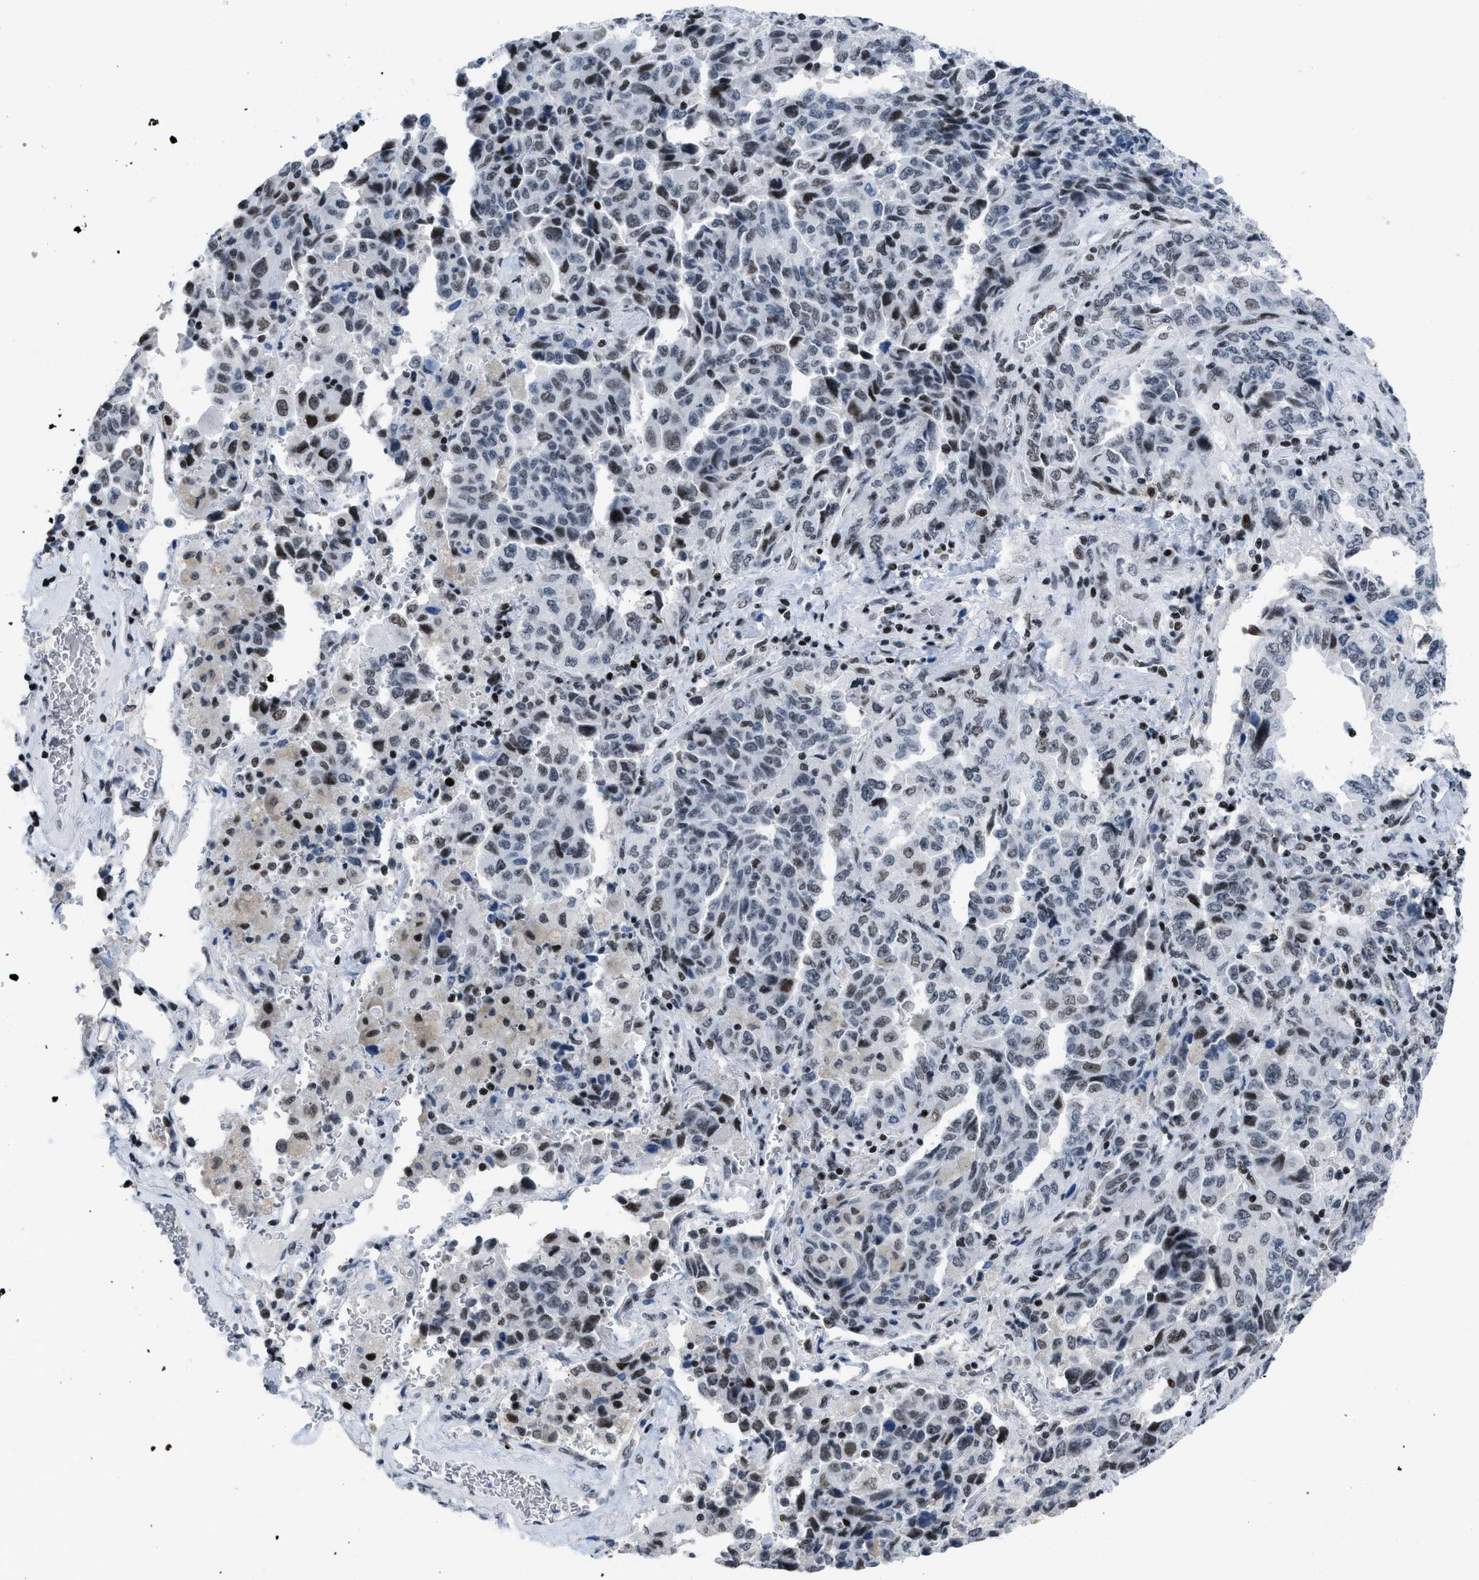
{"staining": {"intensity": "weak", "quantity": "25%-75%", "location": "nuclear"}, "tissue": "lung cancer", "cell_type": "Tumor cells", "image_type": "cancer", "snomed": [{"axis": "morphology", "description": "Adenocarcinoma, NOS"}, {"axis": "topography", "description": "Lung"}], "caption": "Protein staining reveals weak nuclear positivity in about 25%-75% of tumor cells in lung adenocarcinoma. Nuclei are stained in blue.", "gene": "TERF2IP", "patient": {"sex": "female", "age": 51}}